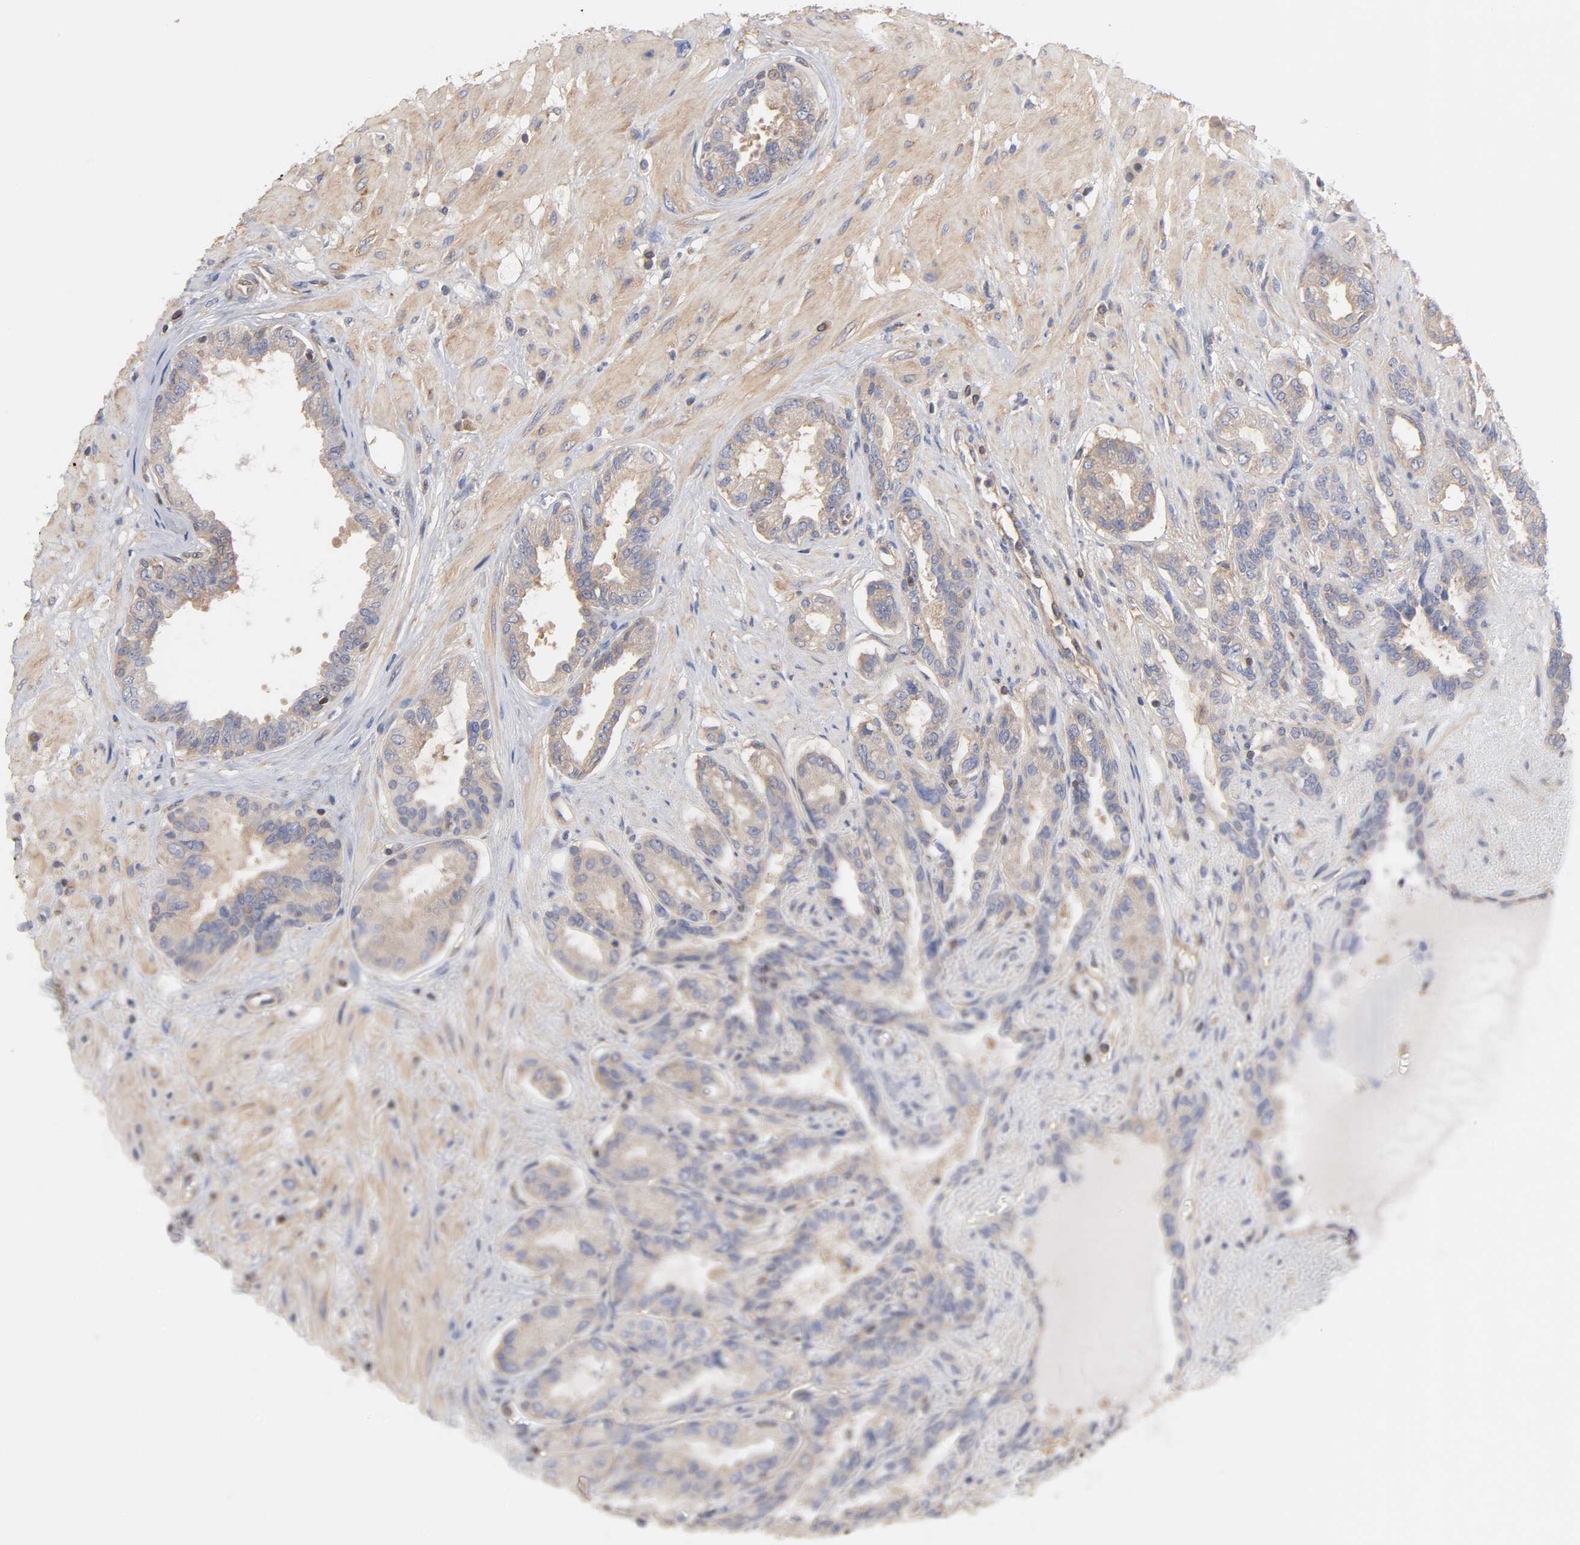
{"staining": {"intensity": "weak", "quantity": ">75%", "location": "cytoplasmic/membranous"}, "tissue": "seminal vesicle", "cell_type": "Glandular cells", "image_type": "normal", "snomed": [{"axis": "morphology", "description": "Normal tissue, NOS"}, {"axis": "topography", "description": "Seminal veicle"}], "caption": "Immunohistochemistry (IHC) (DAB (3,3'-diaminobenzidine)) staining of unremarkable human seminal vesicle displays weak cytoplasmic/membranous protein expression in about >75% of glandular cells. Using DAB (3,3'-diaminobenzidine) (brown) and hematoxylin (blue) stains, captured at high magnification using brightfield microscopy.", "gene": "STRN3", "patient": {"sex": "male", "age": 61}}